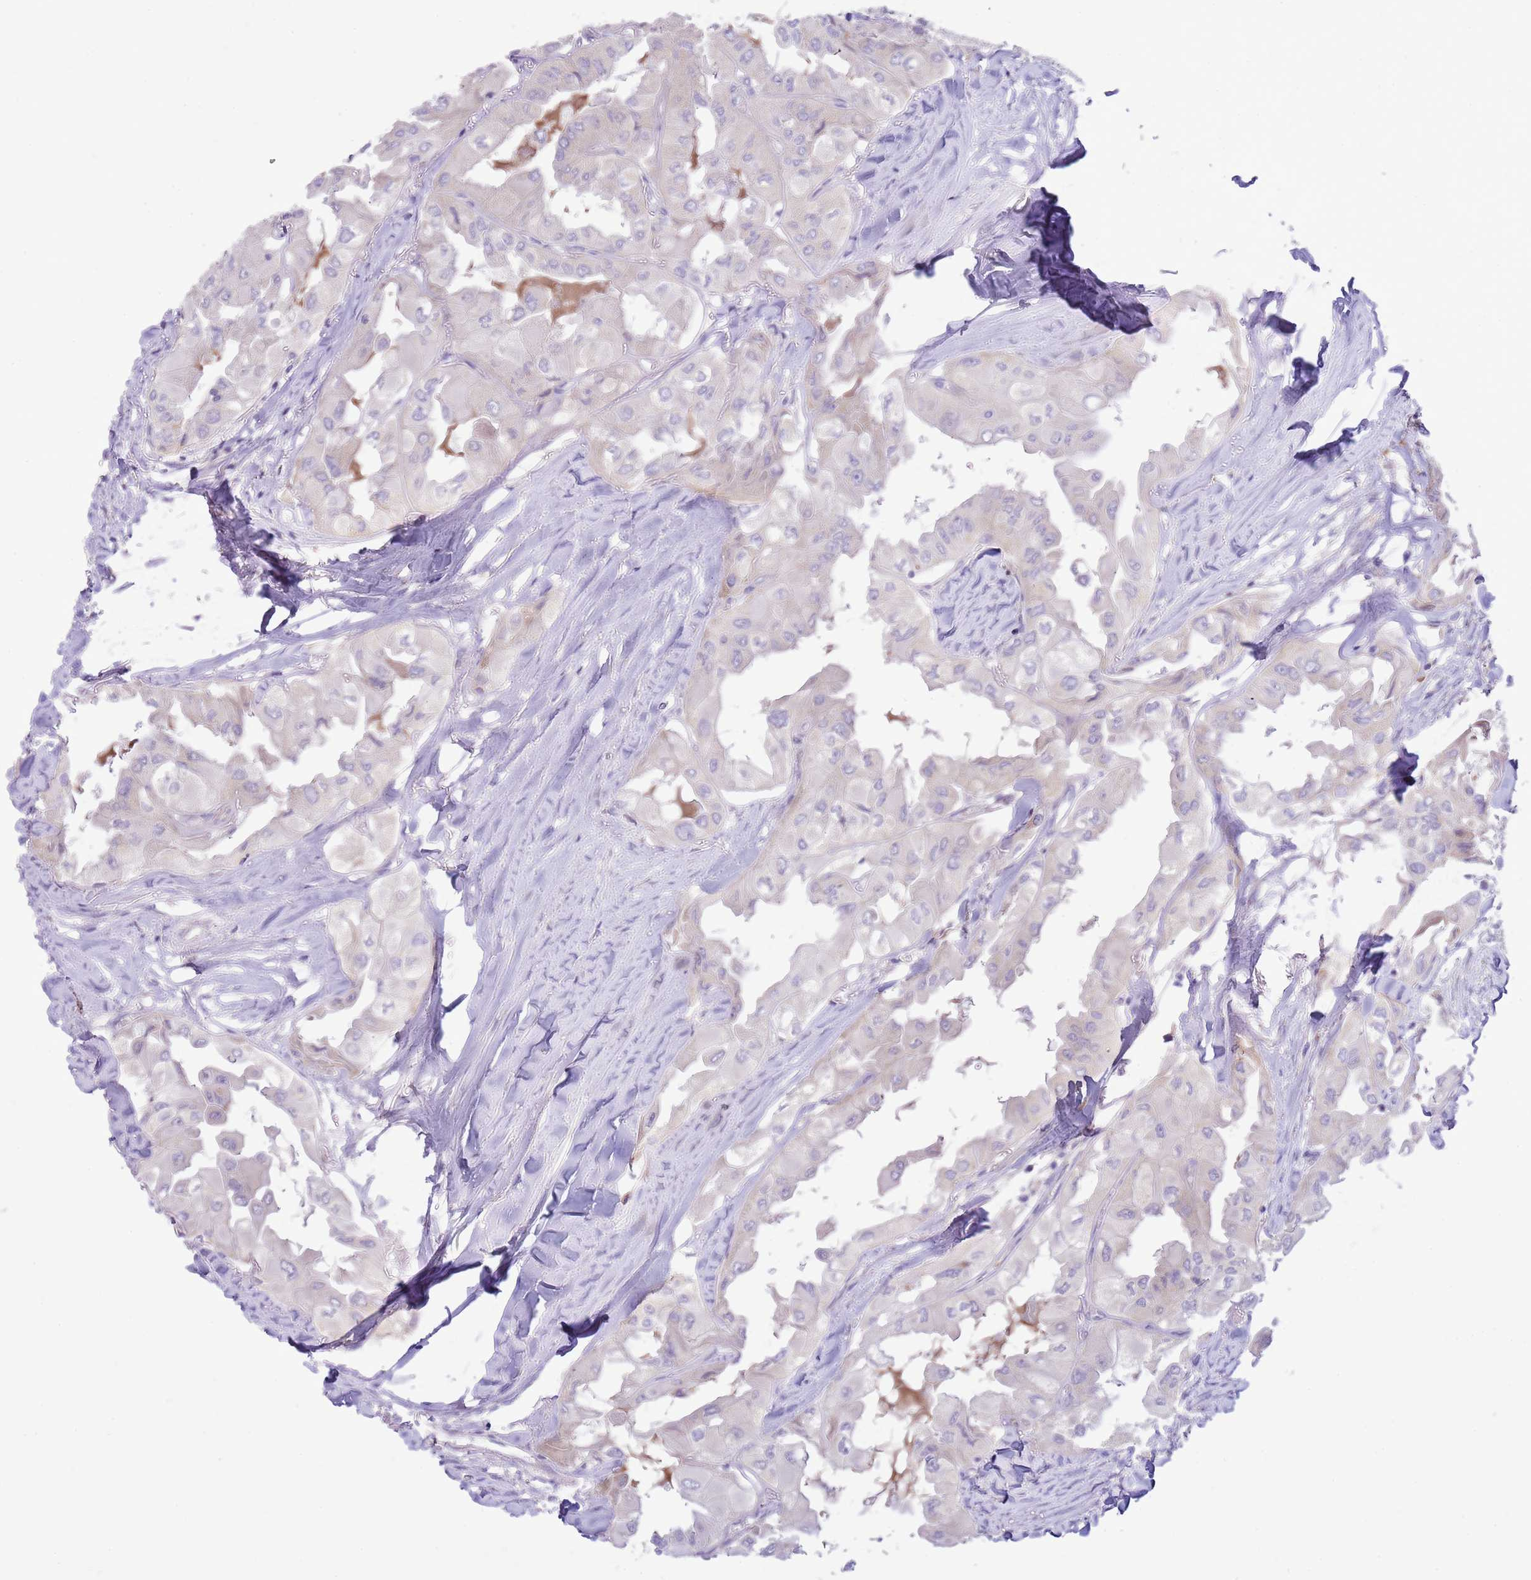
{"staining": {"intensity": "weak", "quantity": "<25%", "location": "cytoplasmic/membranous"}, "tissue": "thyroid cancer", "cell_type": "Tumor cells", "image_type": "cancer", "snomed": [{"axis": "morphology", "description": "Normal tissue, NOS"}, {"axis": "morphology", "description": "Papillary adenocarcinoma, NOS"}, {"axis": "topography", "description": "Thyroid gland"}], "caption": "Immunohistochemistry of human papillary adenocarcinoma (thyroid) exhibits no expression in tumor cells.", "gene": "OAZ2", "patient": {"sex": "female", "age": 59}}